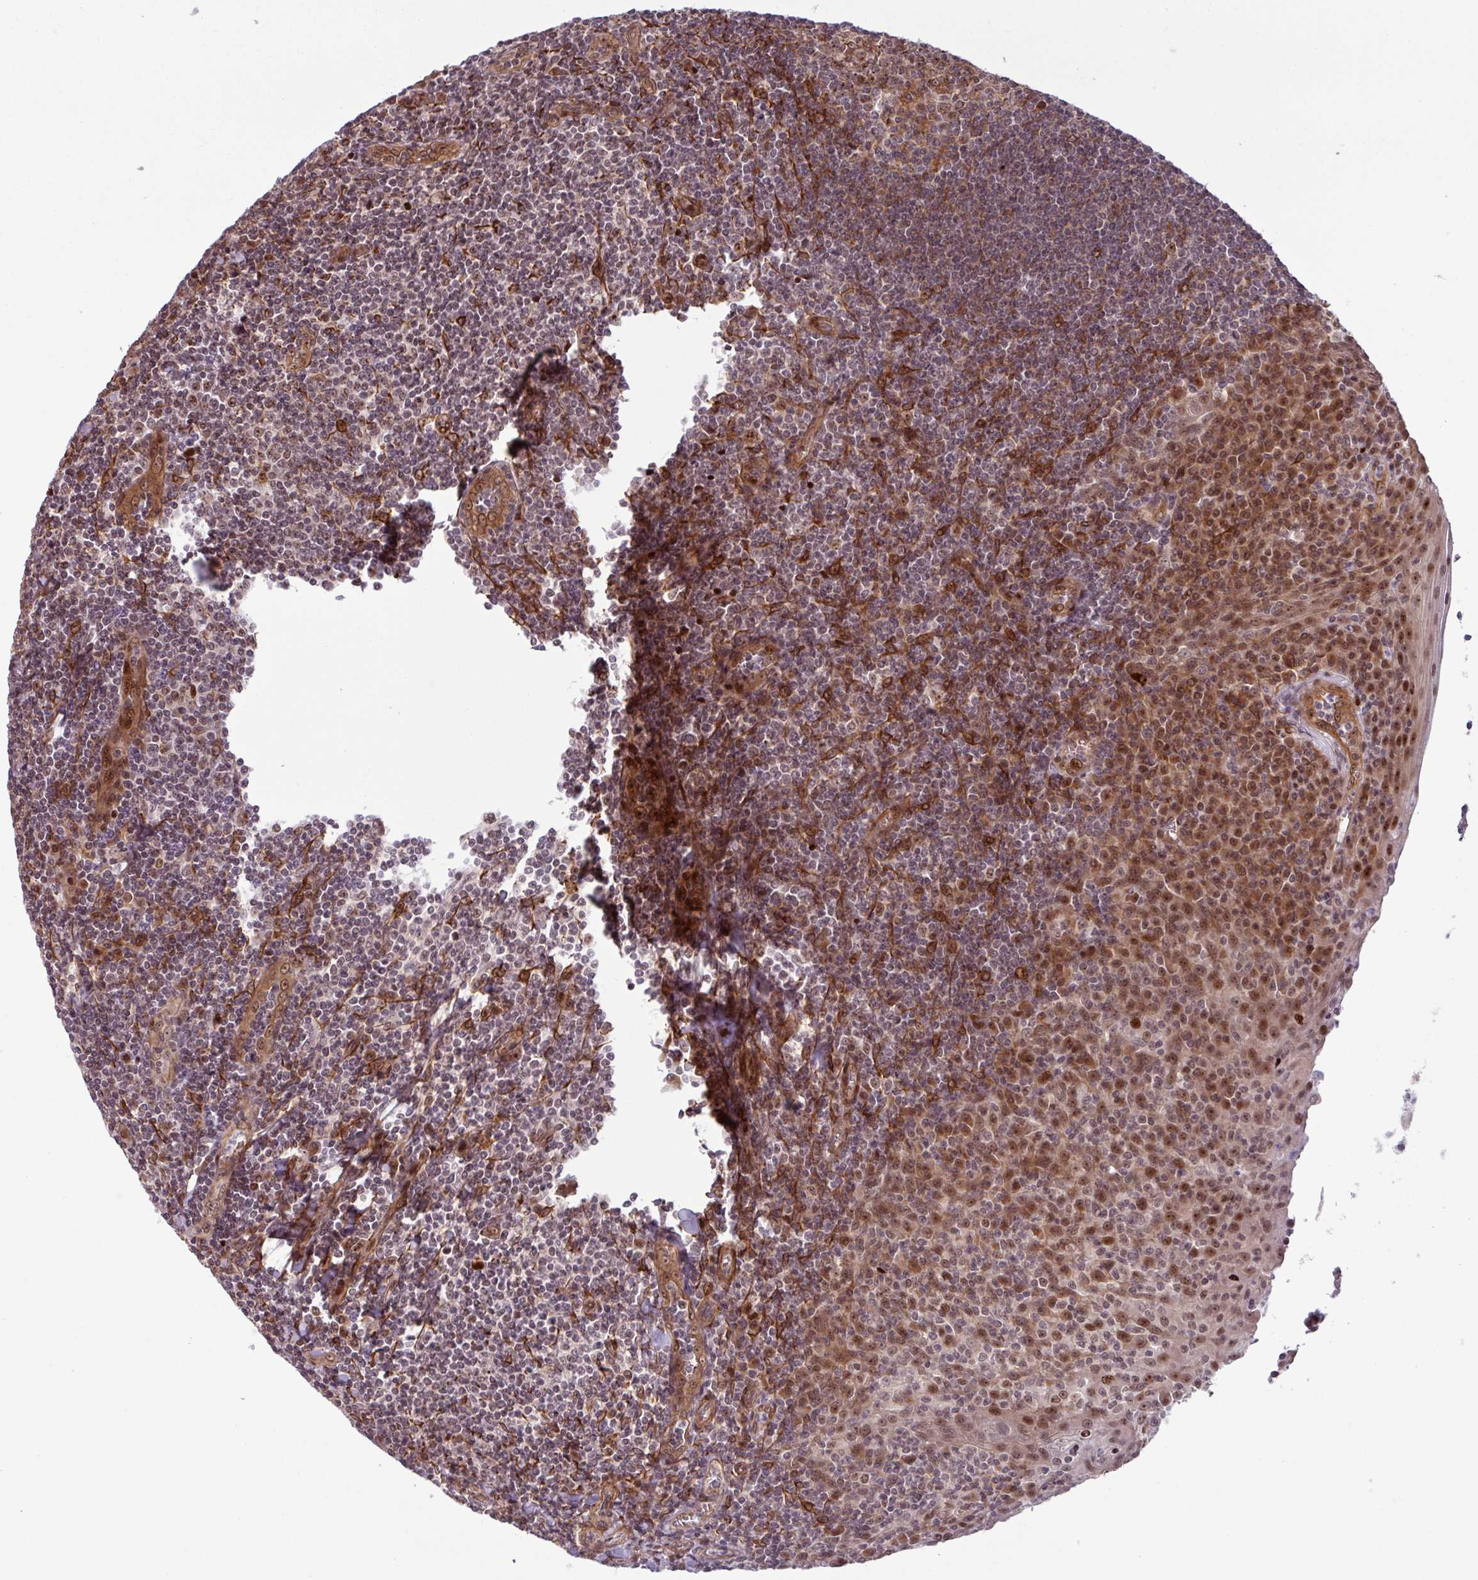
{"staining": {"intensity": "strong", "quantity": "25%-75%", "location": "cytoplasmic/membranous"}, "tissue": "tonsil", "cell_type": "Germinal center cells", "image_type": "normal", "snomed": [{"axis": "morphology", "description": "Normal tissue, NOS"}, {"axis": "topography", "description": "Tonsil"}], "caption": "The image displays immunohistochemical staining of benign tonsil. There is strong cytoplasmic/membranous staining is identified in about 25%-75% of germinal center cells.", "gene": "C7orf50", "patient": {"sex": "male", "age": 27}}